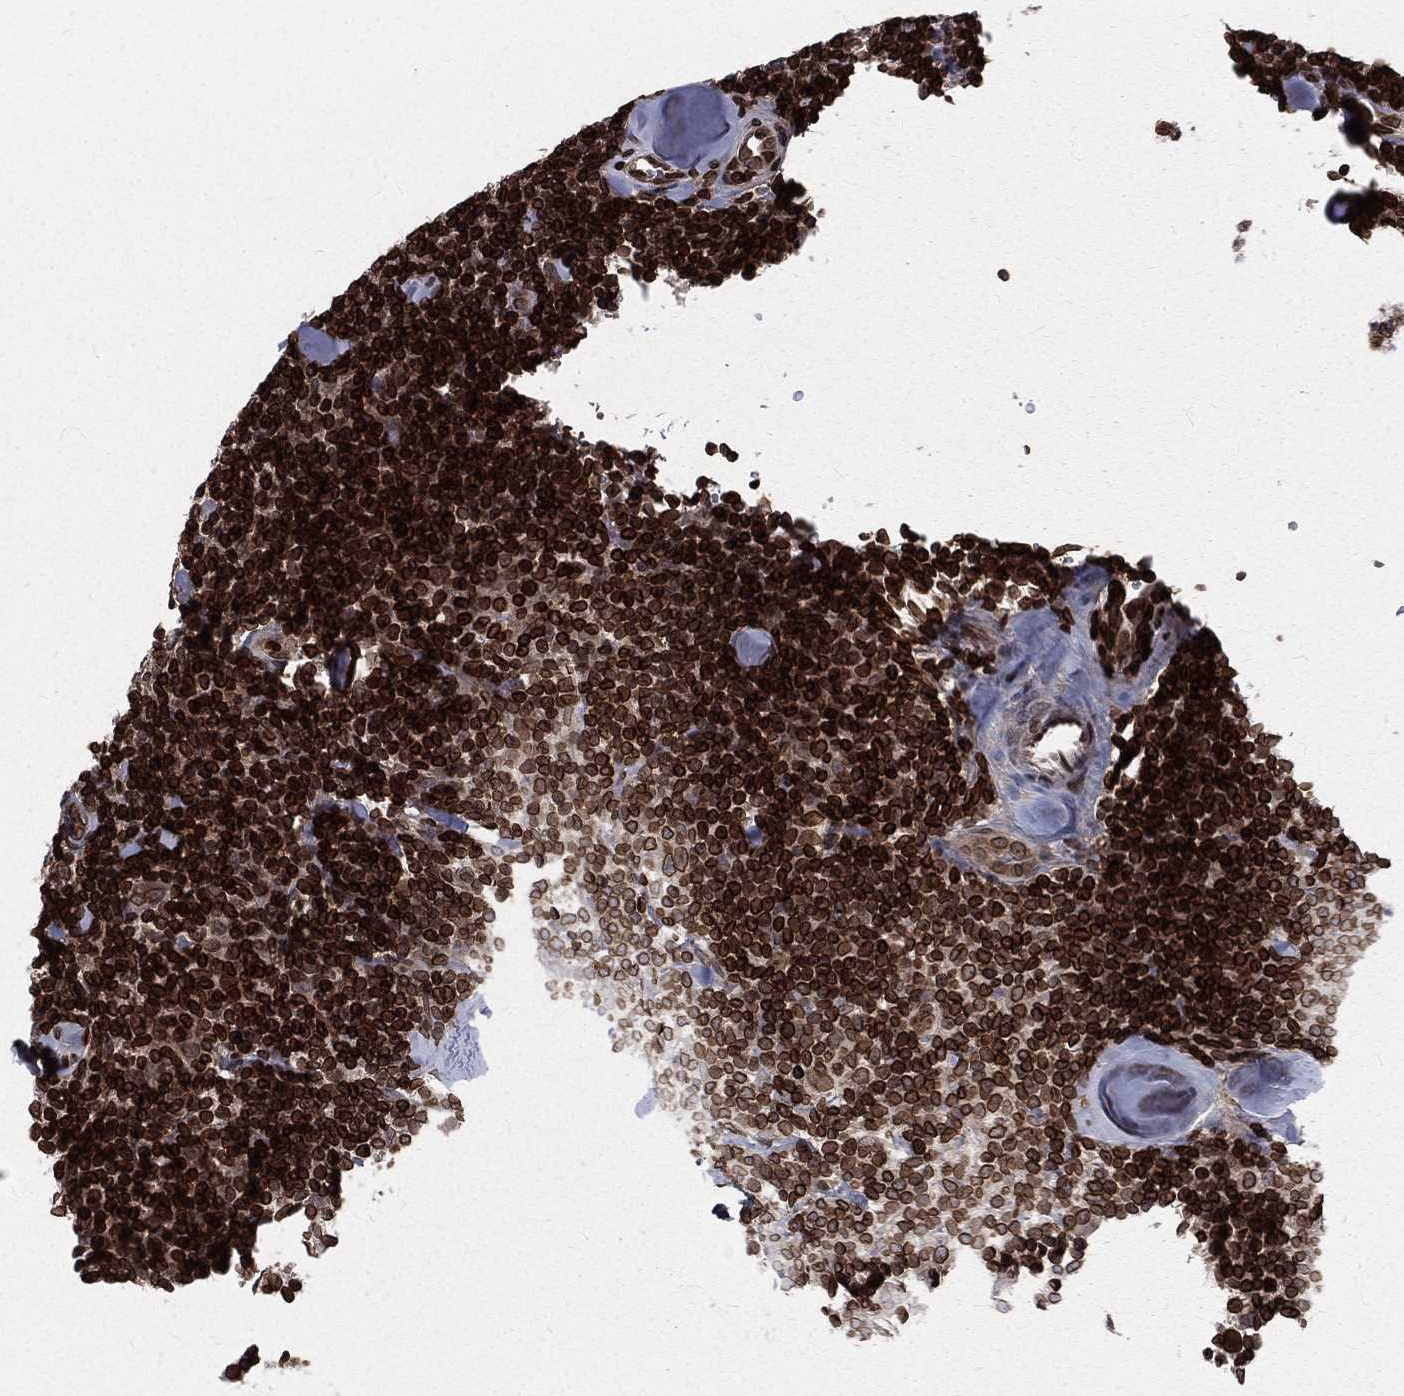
{"staining": {"intensity": "strong", "quantity": ">75%", "location": "cytoplasmic/membranous,nuclear"}, "tissue": "lymphoma", "cell_type": "Tumor cells", "image_type": "cancer", "snomed": [{"axis": "morphology", "description": "Malignant lymphoma, non-Hodgkin's type, Low grade"}, {"axis": "topography", "description": "Lymph node"}], "caption": "Lymphoma stained for a protein reveals strong cytoplasmic/membranous and nuclear positivity in tumor cells.", "gene": "LBR", "patient": {"sex": "female", "age": 56}}